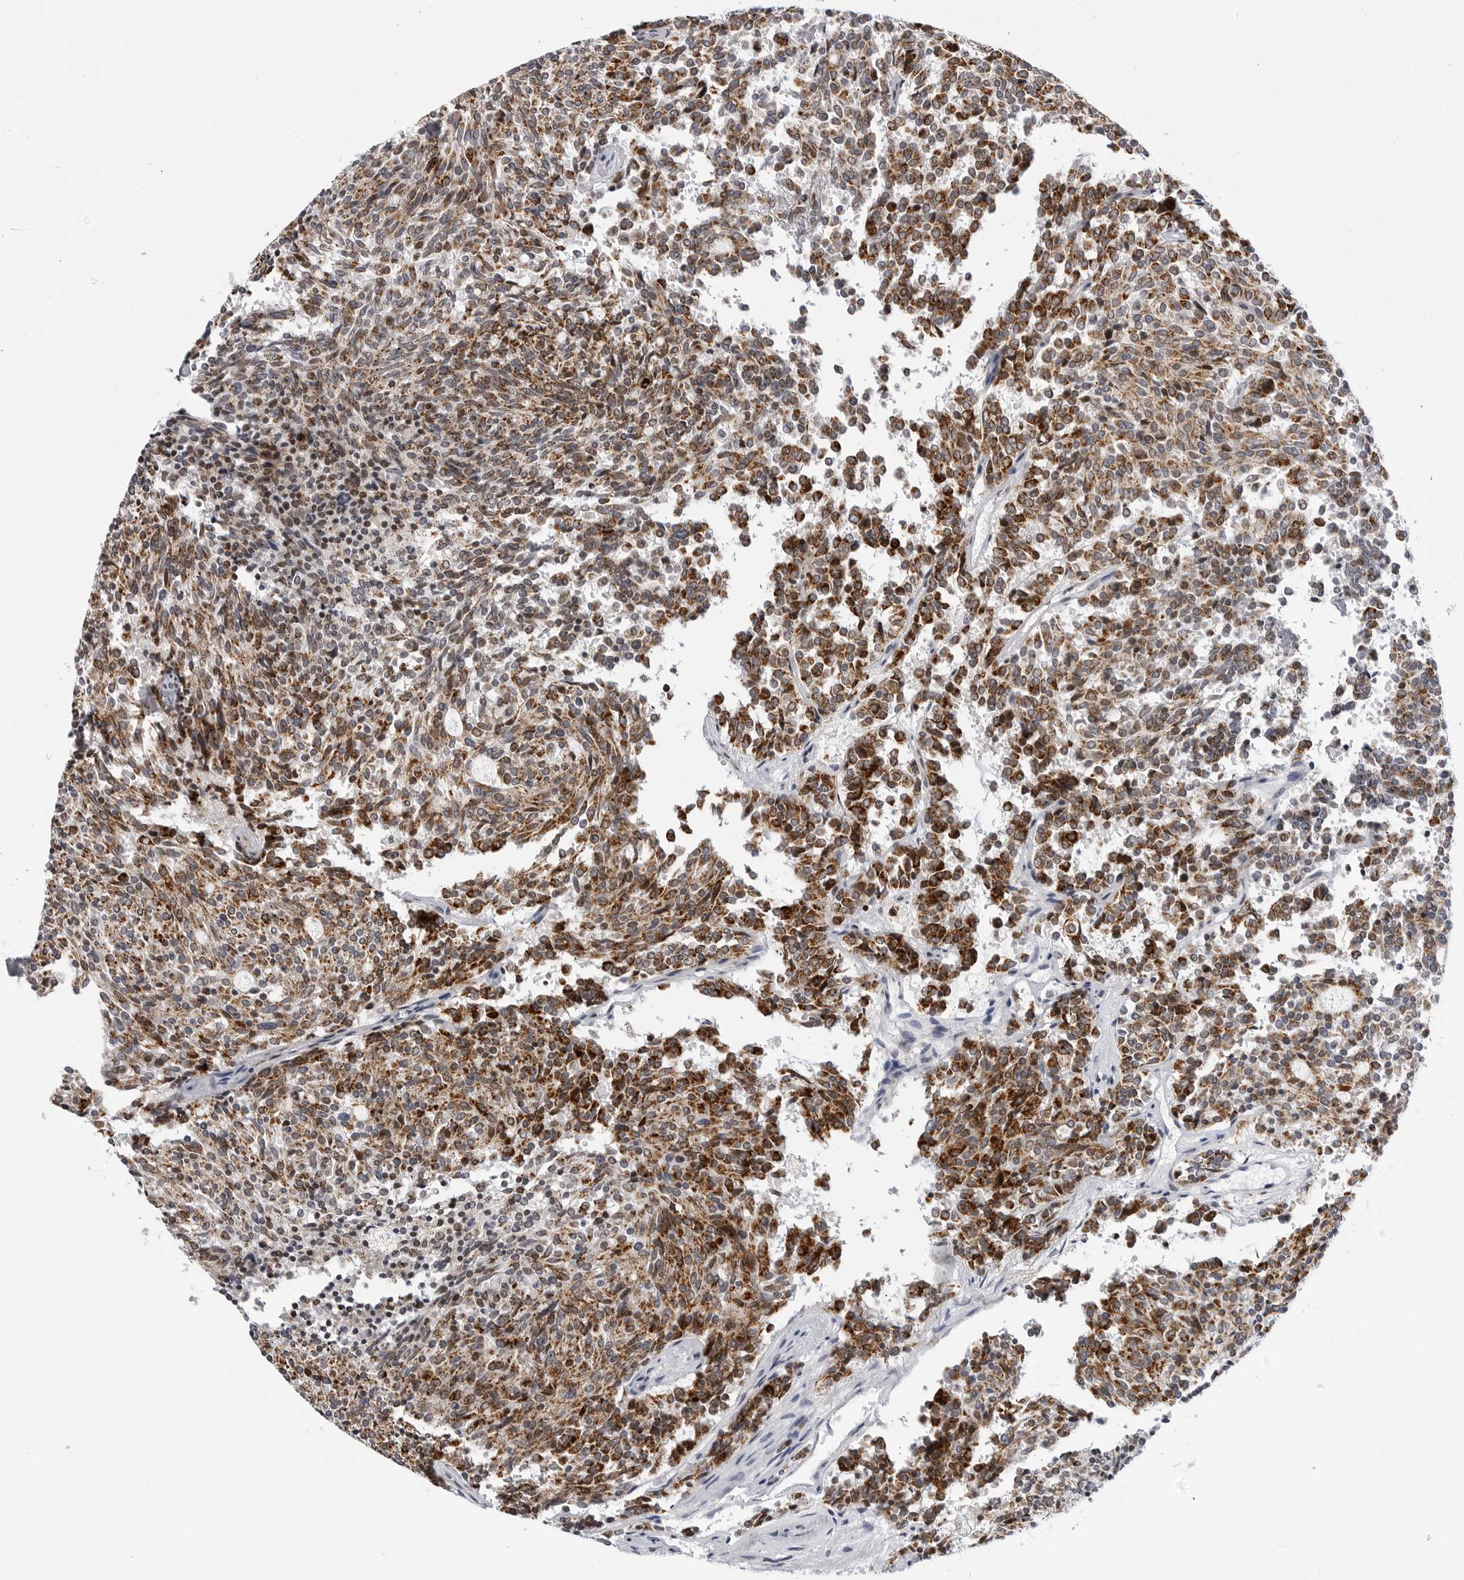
{"staining": {"intensity": "strong", "quantity": ">75%", "location": "cytoplasmic/membranous"}, "tissue": "carcinoid", "cell_type": "Tumor cells", "image_type": "cancer", "snomed": [{"axis": "morphology", "description": "Carcinoid, malignant, NOS"}, {"axis": "topography", "description": "Pancreas"}], "caption": "The histopathology image reveals immunohistochemical staining of carcinoid (malignant). There is strong cytoplasmic/membranous staining is present in about >75% of tumor cells.", "gene": "CDK20", "patient": {"sex": "female", "age": 54}}